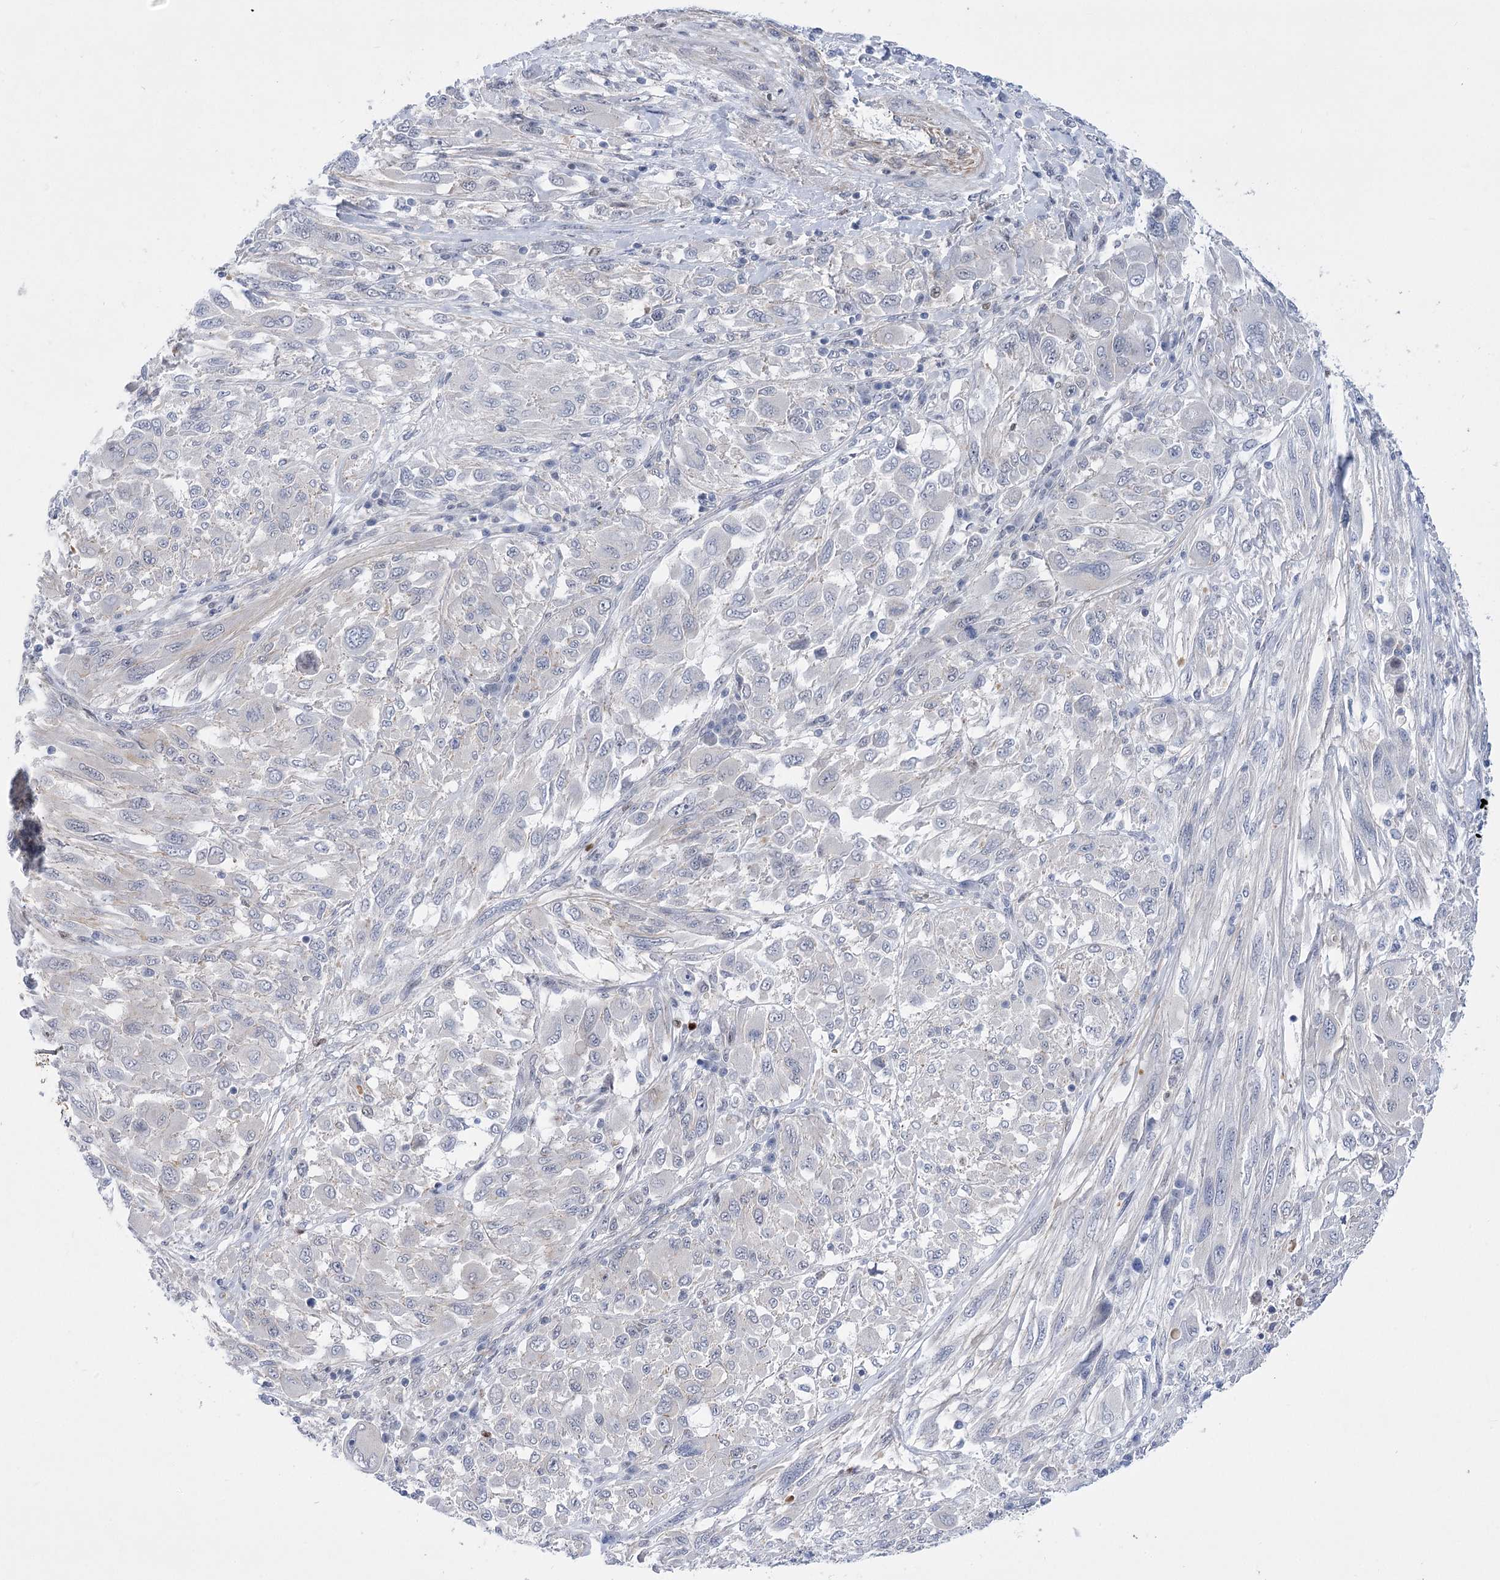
{"staining": {"intensity": "negative", "quantity": "none", "location": "none"}, "tissue": "melanoma", "cell_type": "Tumor cells", "image_type": "cancer", "snomed": [{"axis": "morphology", "description": "Malignant melanoma, NOS"}, {"axis": "topography", "description": "Skin"}], "caption": "The immunohistochemistry (IHC) micrograph has no significant staining in tumor cells of melanoma tissue.", "gene": "THAP6", "patient": {"sex": "female", "age": 91}}